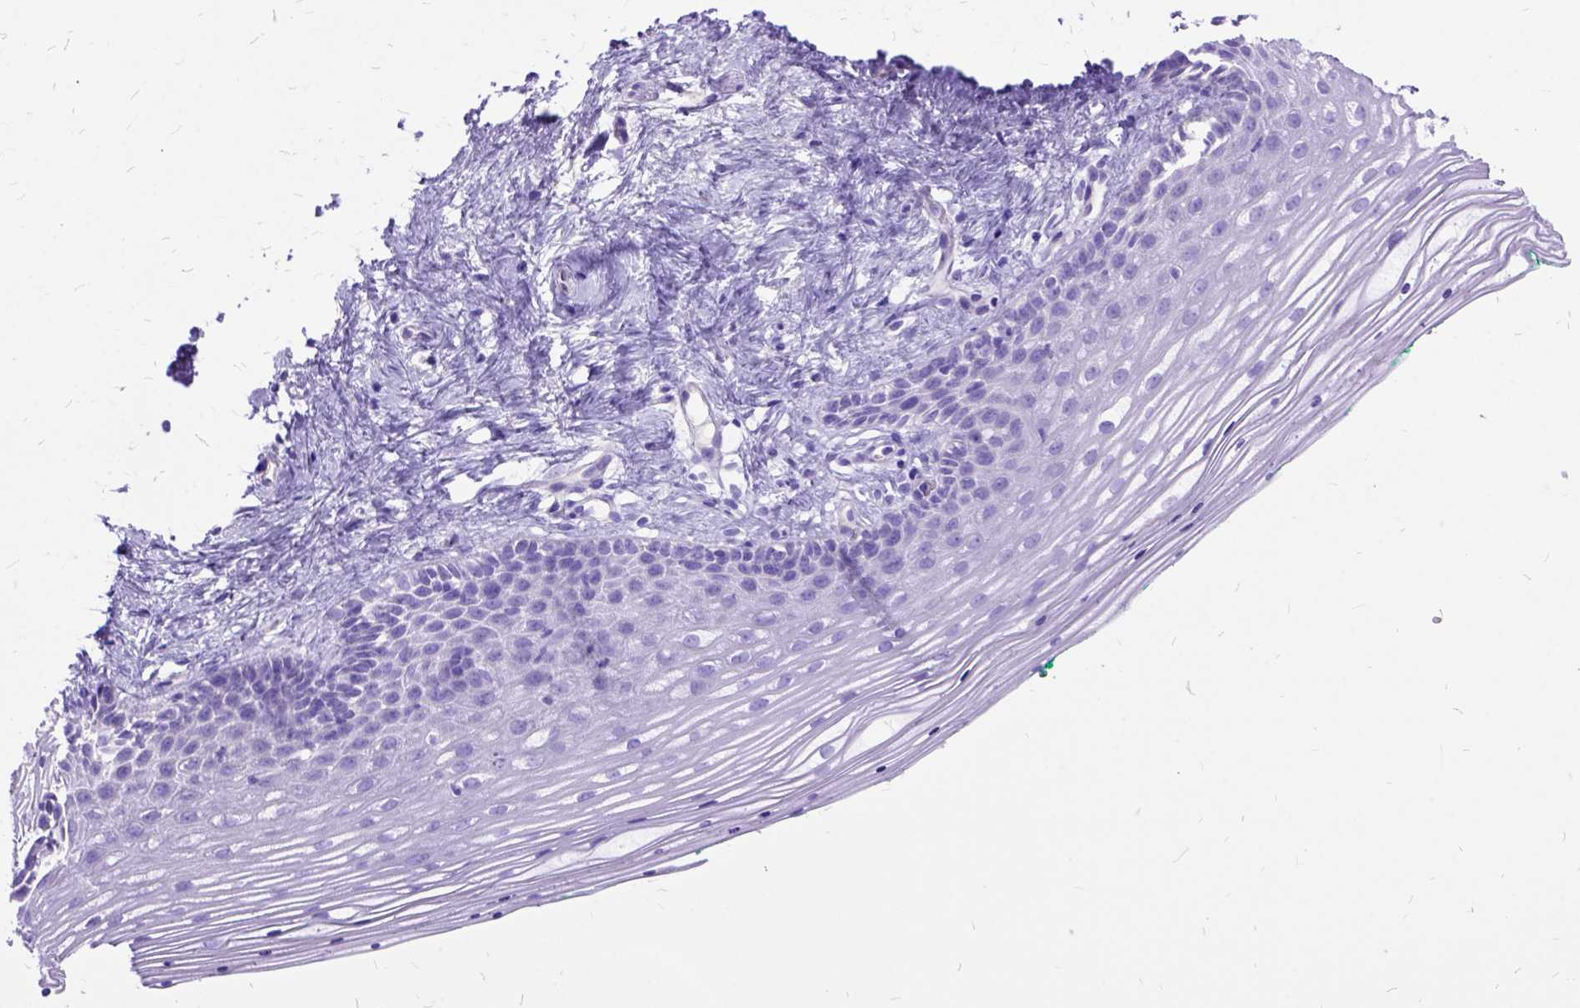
{"staining": {"intensity": "negative", "quantity": "none", "location": "none"}, "tissue": "vagina", "cell_type": "Squamous epithelial cells", "image_type": "normal", "snomed": [{"axis": "morphology", "description": "Normal tissue, NOS"}, {"axis": "topography", "description": "Vagina"}], "caption": "Vagina was stained to show a protein in brown. There is no significant positivity in squamous epithelial cells. (Immunohistochemistry, brightfield microscopy, high magnification).", "gene": "ARL9", "patient": {"sex": "female", "age": 42}}